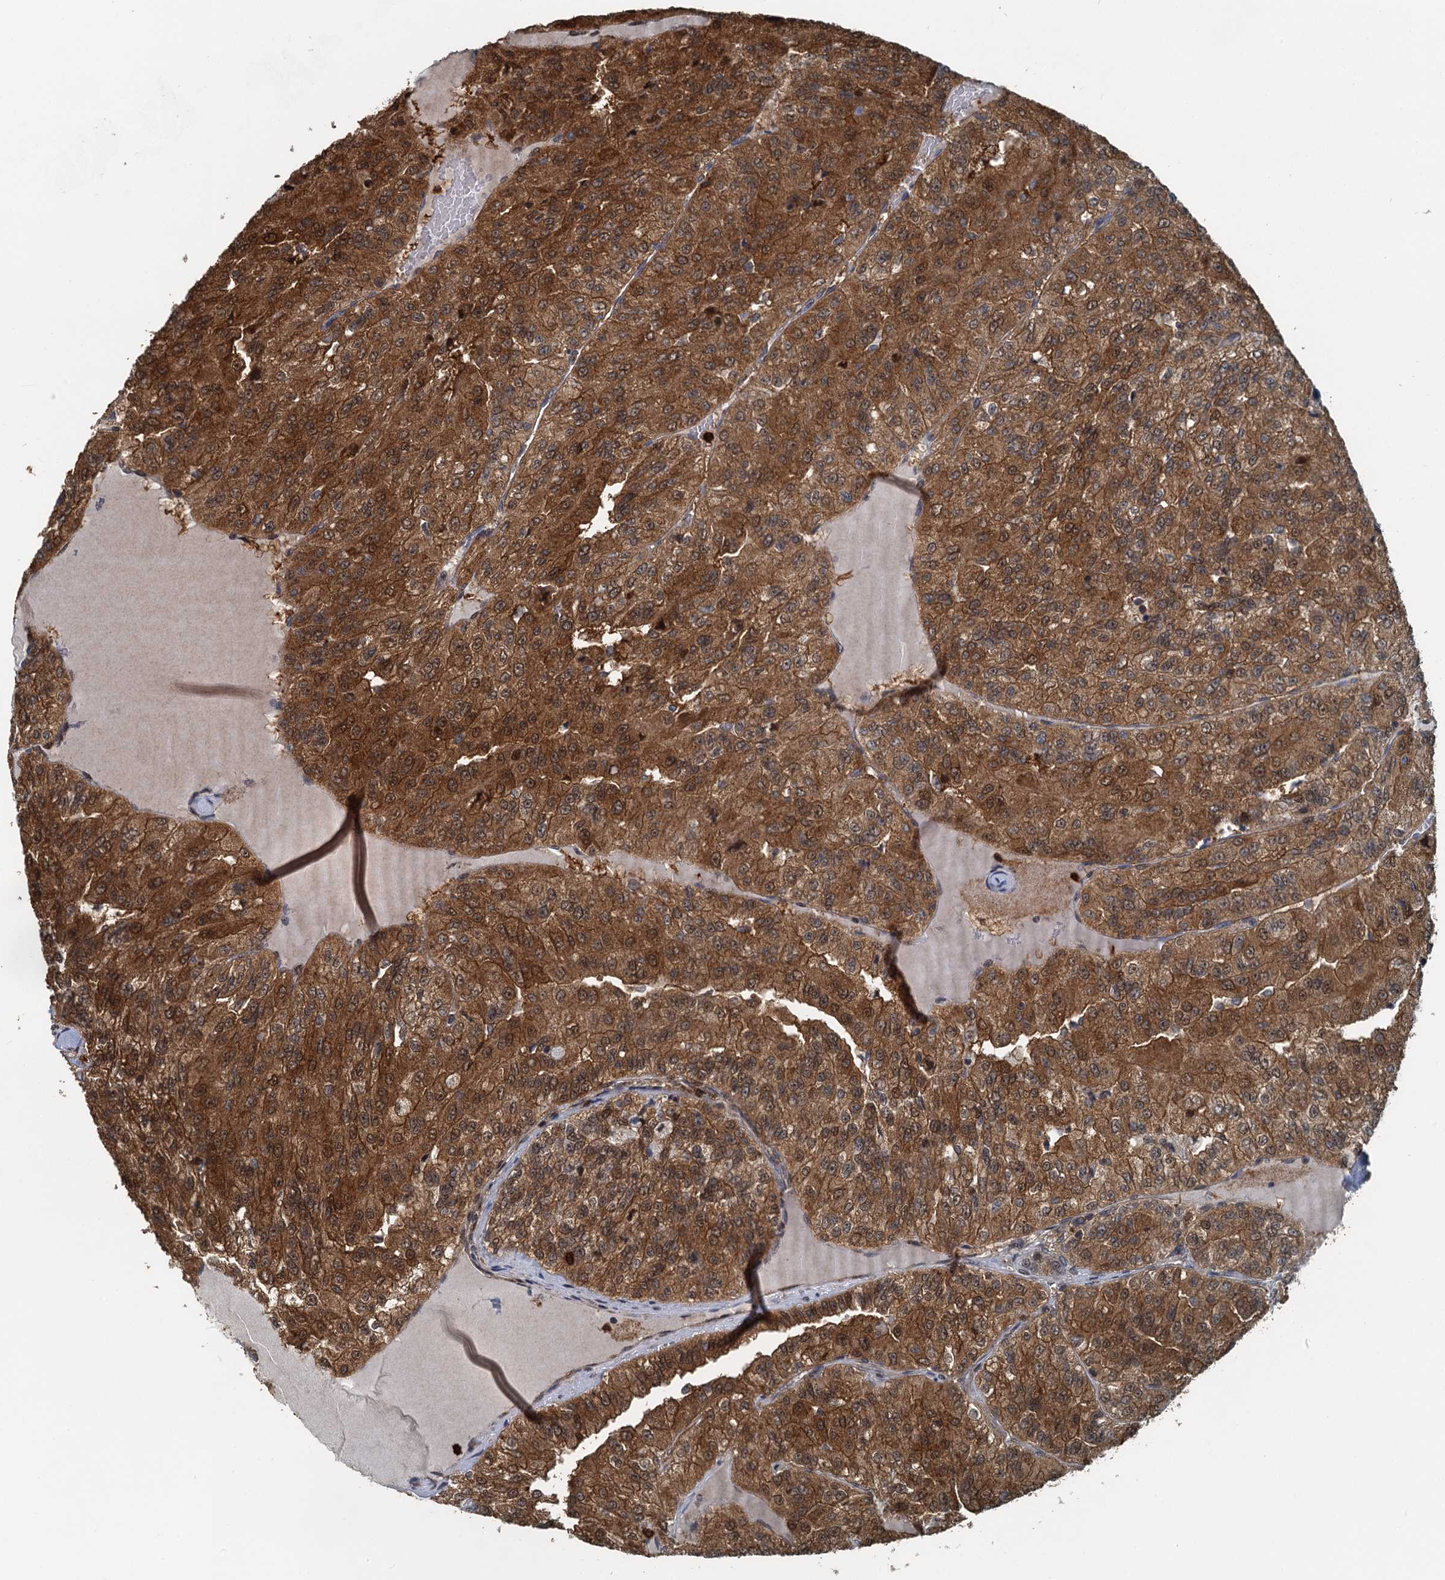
{"staining": {"intensity": "strong", "quantity": ">75%", "location": "cytoplasmic/membranous,nuclear"}, "tissue": "renal cancer", "cell_type": "Tumor cells", "image_type": "cancer", "snomed": [{"axis": "morphology", "description": "Adenocarcinoma, NOS"}, {"axis": "topography", "description": "Kidney"}], "caption": "This micrograph demonstrates immunohistochemistry staining of renal cancer, with high strong cytoplasmic/membranous and nuclear expression in about >75% of tumor cells.", "gene": "GPI", "patient": {"sex": "female", "age": 63}}